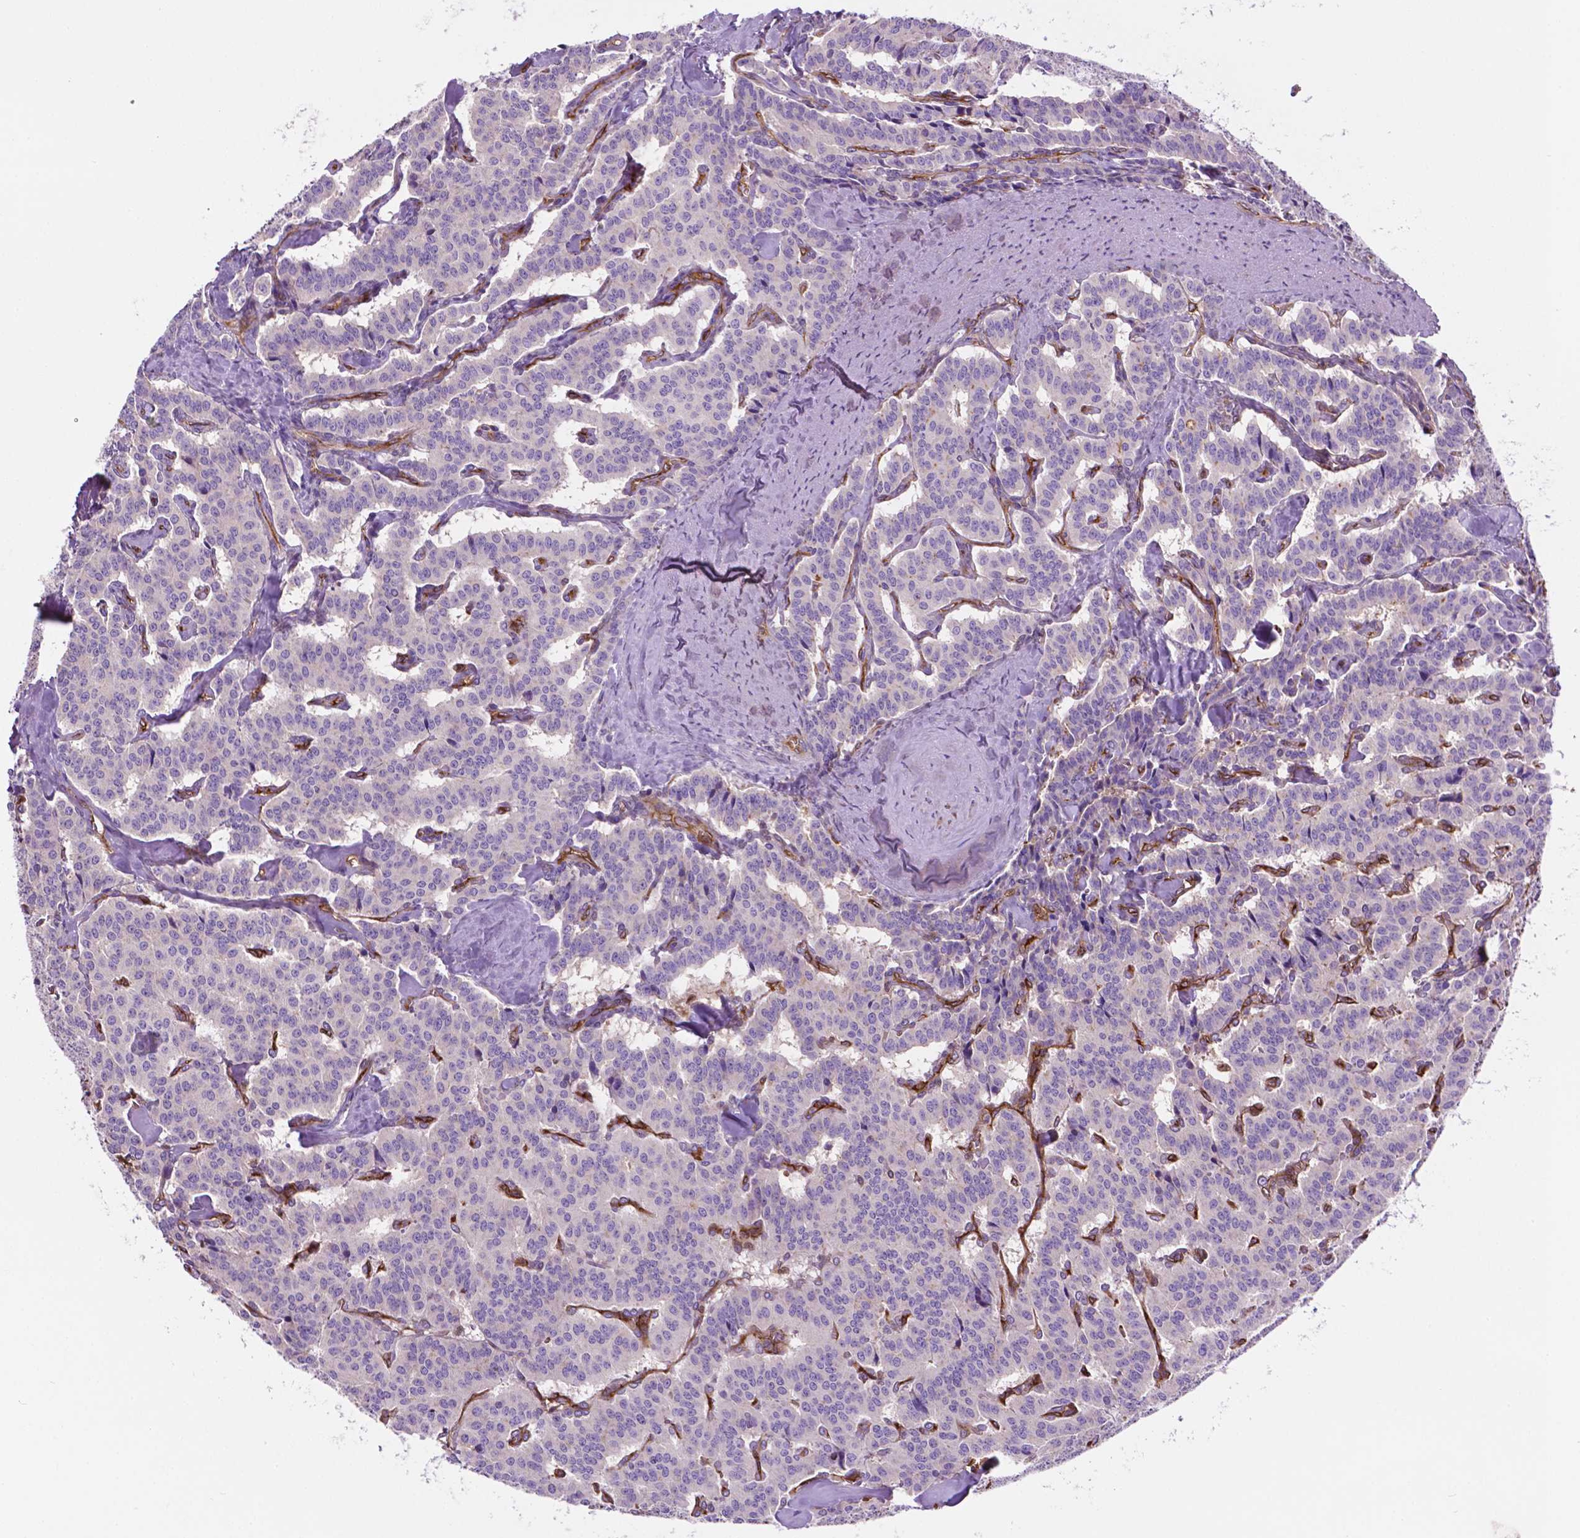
{"staining": {"intensity": "negative", "quantity": "none", "location": "none"}, "tissue": "carcinoid", "cell_type": "Tumor cells", "image_type": "cancer", "snomed": [{"axis": "morphology", "description": "Carcinoid, malignant, NOS"}, {"axis": "topography", "description": "Lung"}], "caption": "The micrograph demonstrates no significant expression in tumor cells of malignant carcinoid.", "gene": "DCN", "patient": {"sex": "female", "age": 46}}